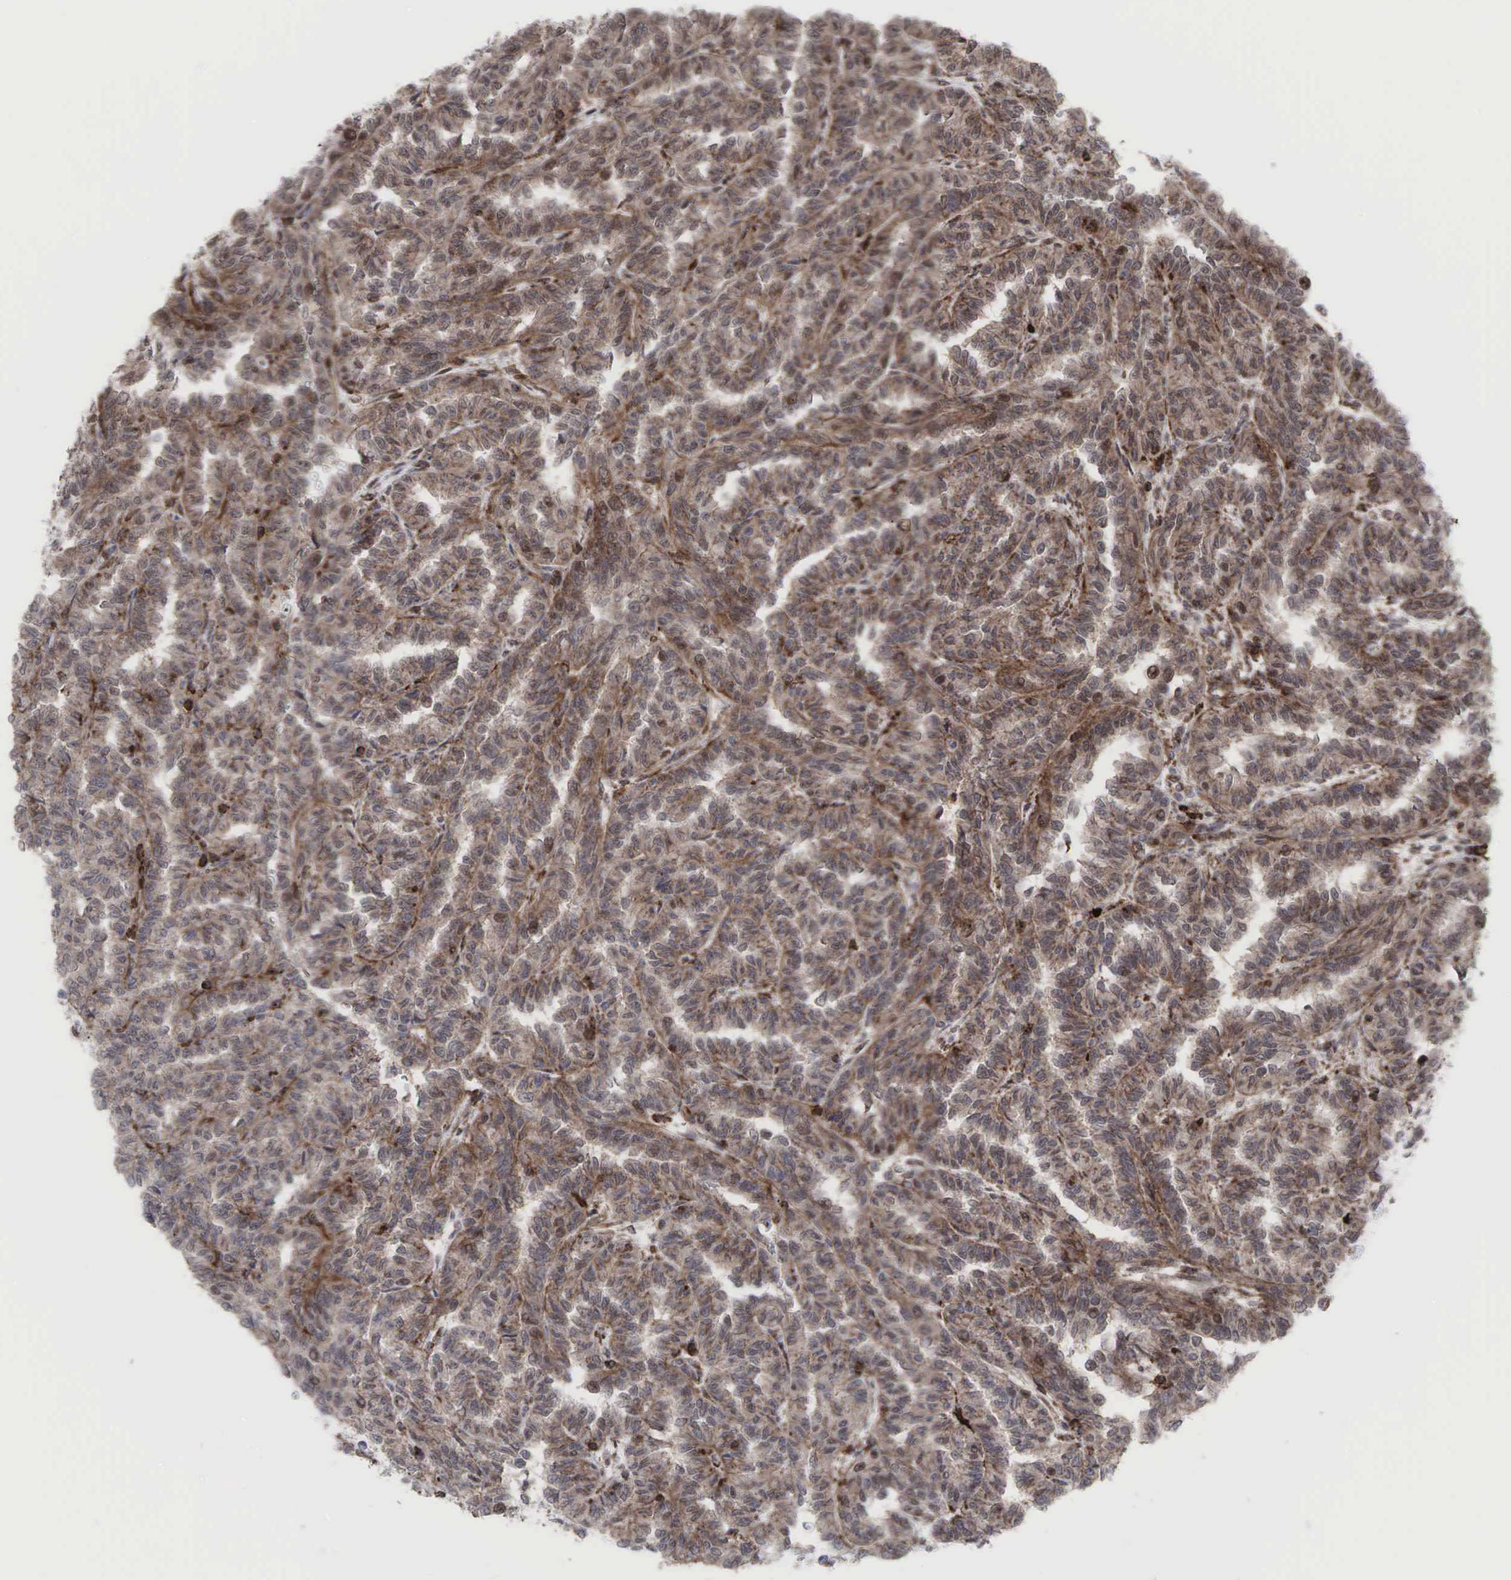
{"staining": {"intensity": "weak", "quantity": ">75%", "location": "cytoplasmic/membranous"}, "tissue": "renal cancer", "cell_type": "Tumor cells", "image_type": "cancer", "snomed": [{"axis": "morphology", "description": "Inflammation, NOS"}, {"axis": "morphology", "description": "Adenocarcinoma, NOS"}, {"axis": "topography", "description": "Kidney"}], "caption": "DAB immunohistochemical staining of human renal cancer displays weak cytoplasmic/membranous protein expression in approximately >75% of tumor cells. (DAB (3,3'-diaminobenzidine) = brown stain, brightfield microscopy at high magnification).", "gene": "GPRASP1", "patient": {"sex": "male", "age": 68}}